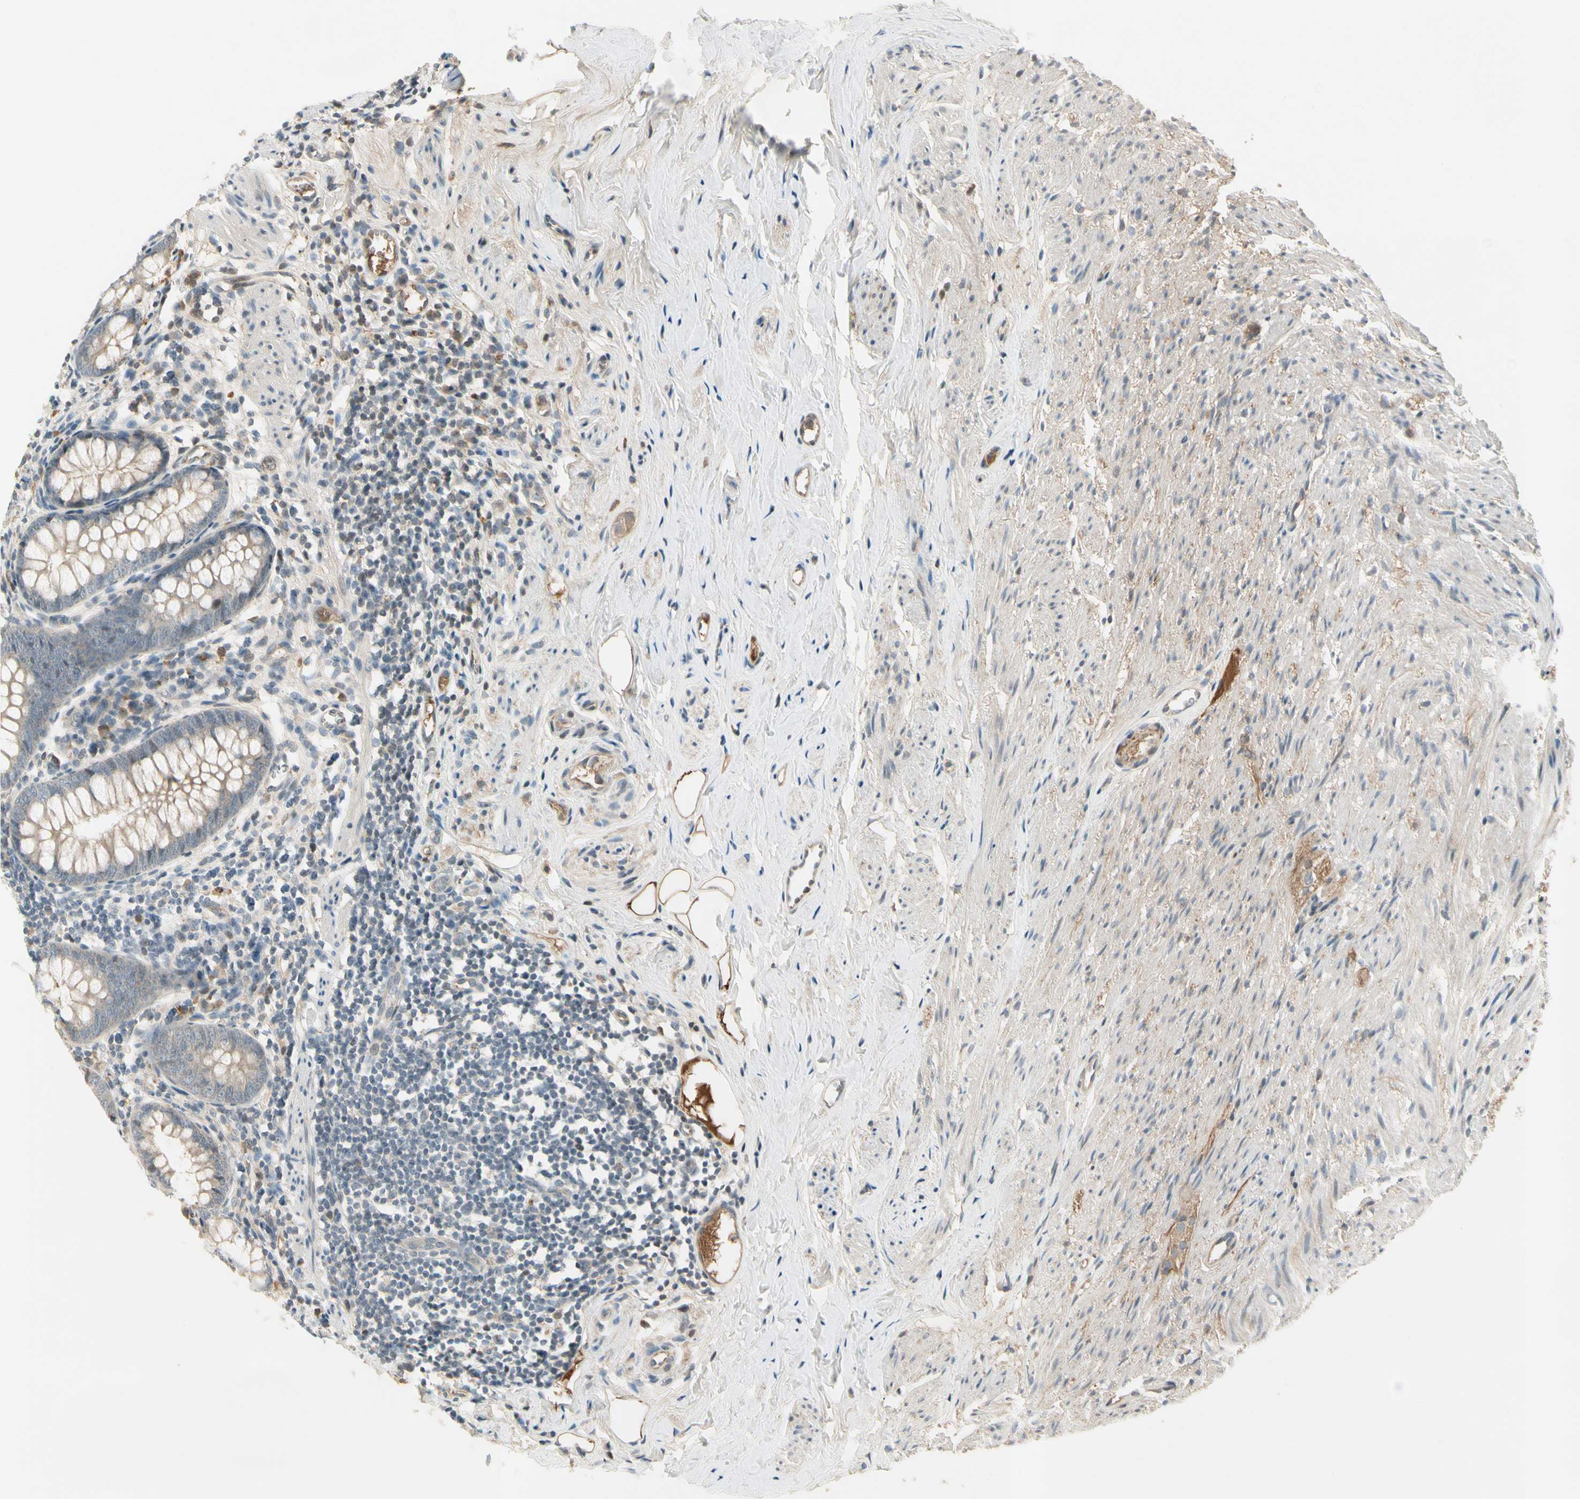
{"staining": {"intensity": "weak", "quantity": ">75%", "location": "cytoplasmic/membranous"}, "tissue": "appendix", "cell_type": "Glandular cells", "image_type": "normal", "snomed": [{"axis": "morphology", "description": "Normal tissue, NOS"}, {"axis": "topography", "description": "Appendix"}], "caption": "Glandular cells display weak cytoplasmic/membranous expression in approximately >75% of cells in normal appendix.", "gene": "ICAM5", "patient": {"sex": "female", "age": 77}}